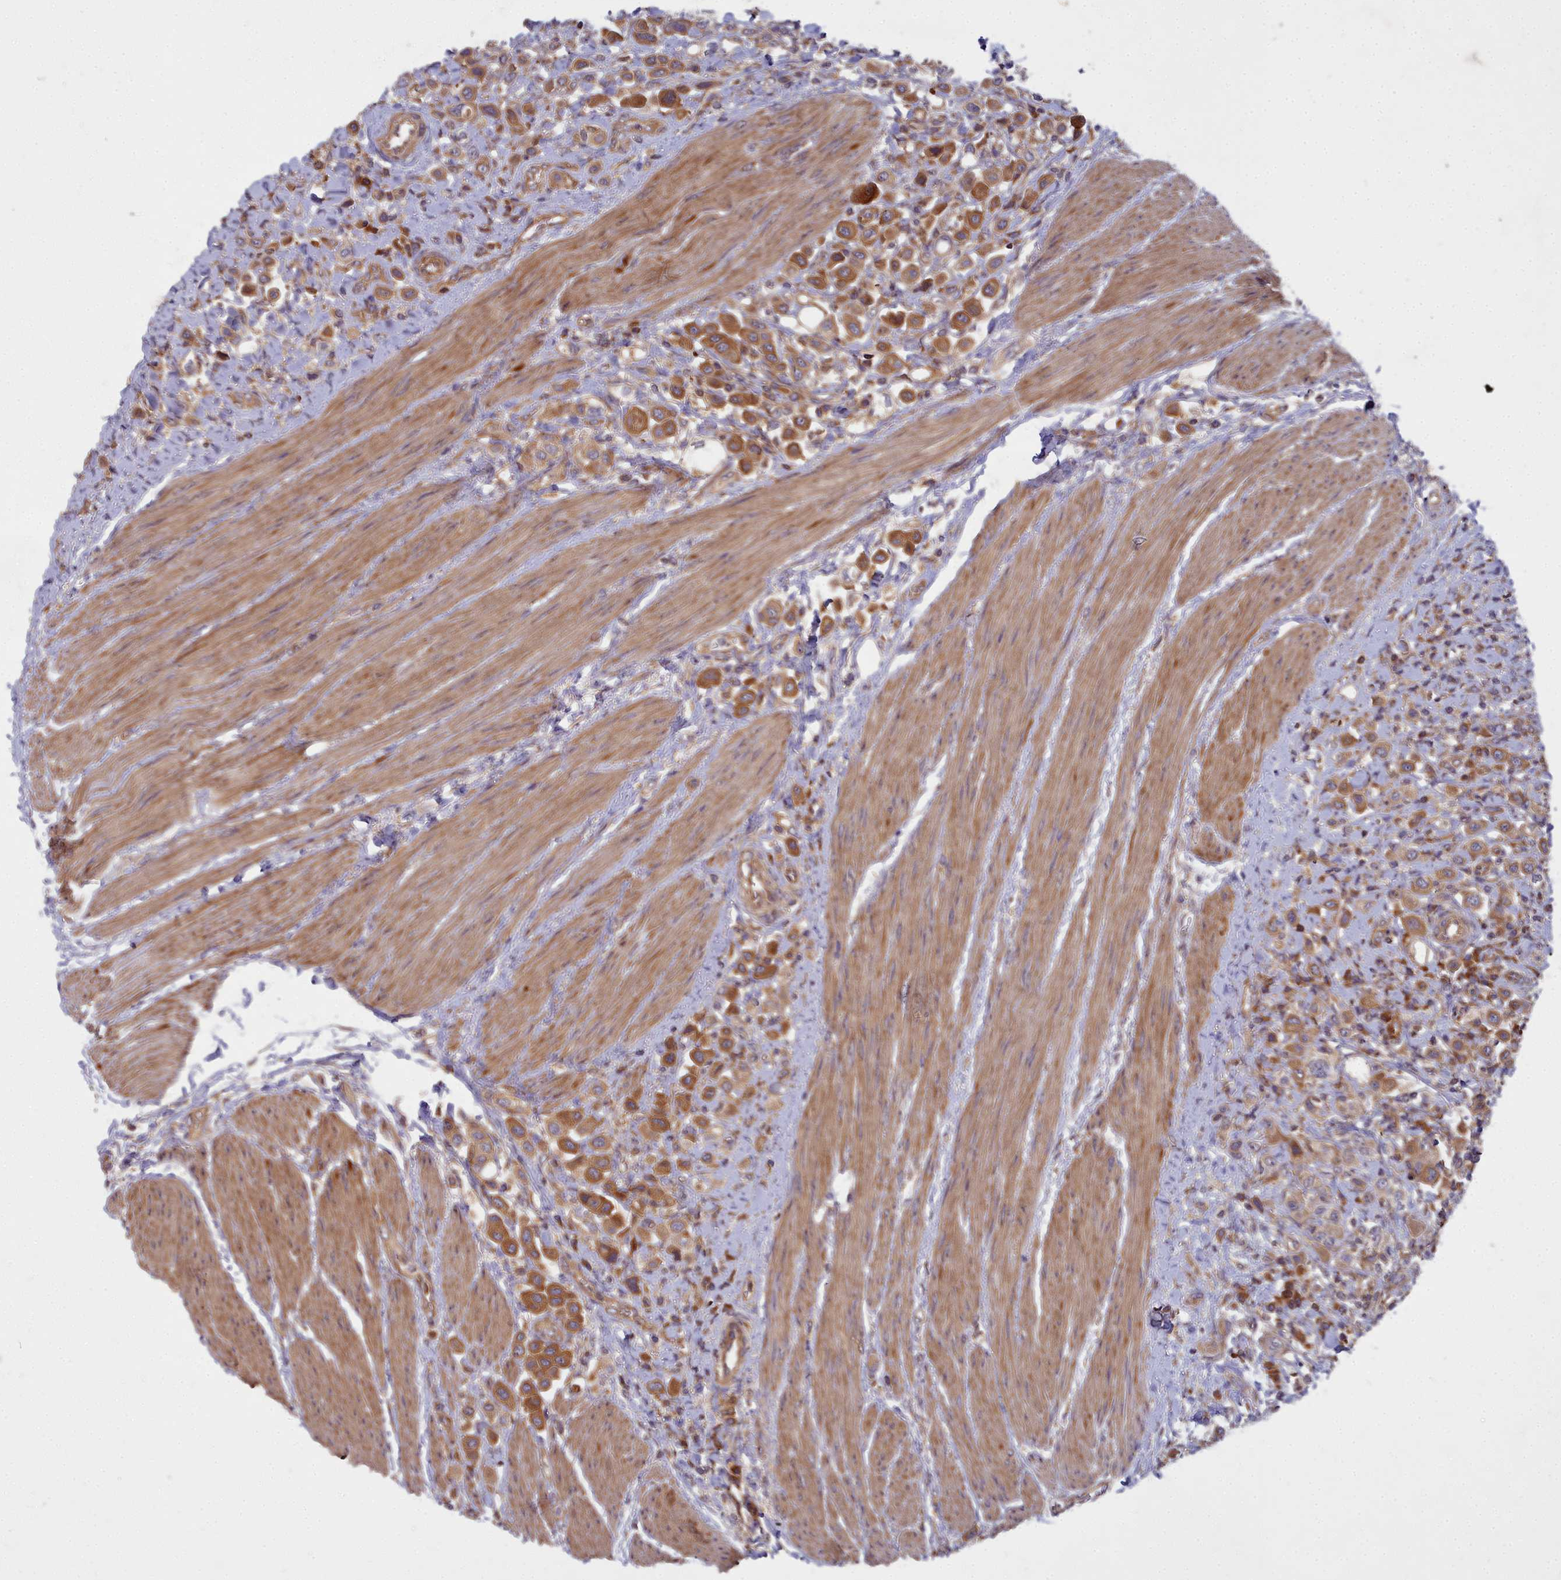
{"staining": {"intensity": "moderate", "quantity": ">75%", "location": "cytoplasmic/membranous"}, "tissue": "urothelial cancer", "cell_type": "Tumor cells", "image_type": "cancer", "snomed": [{"axis": "morphology", "description": "Urothelial carcinoma, High grade"}, {"axis": "topography", "description": "Urinary bladder"}], "caption": "The photomicrograph demonstrates a brown stain indicating the presence of a protein in the cytoplasmic/membranous of tumor cells in high-grade urothelial carcinoma.", "gene": "CCDC167", "patient": {"sex": "male", "age": 50}}